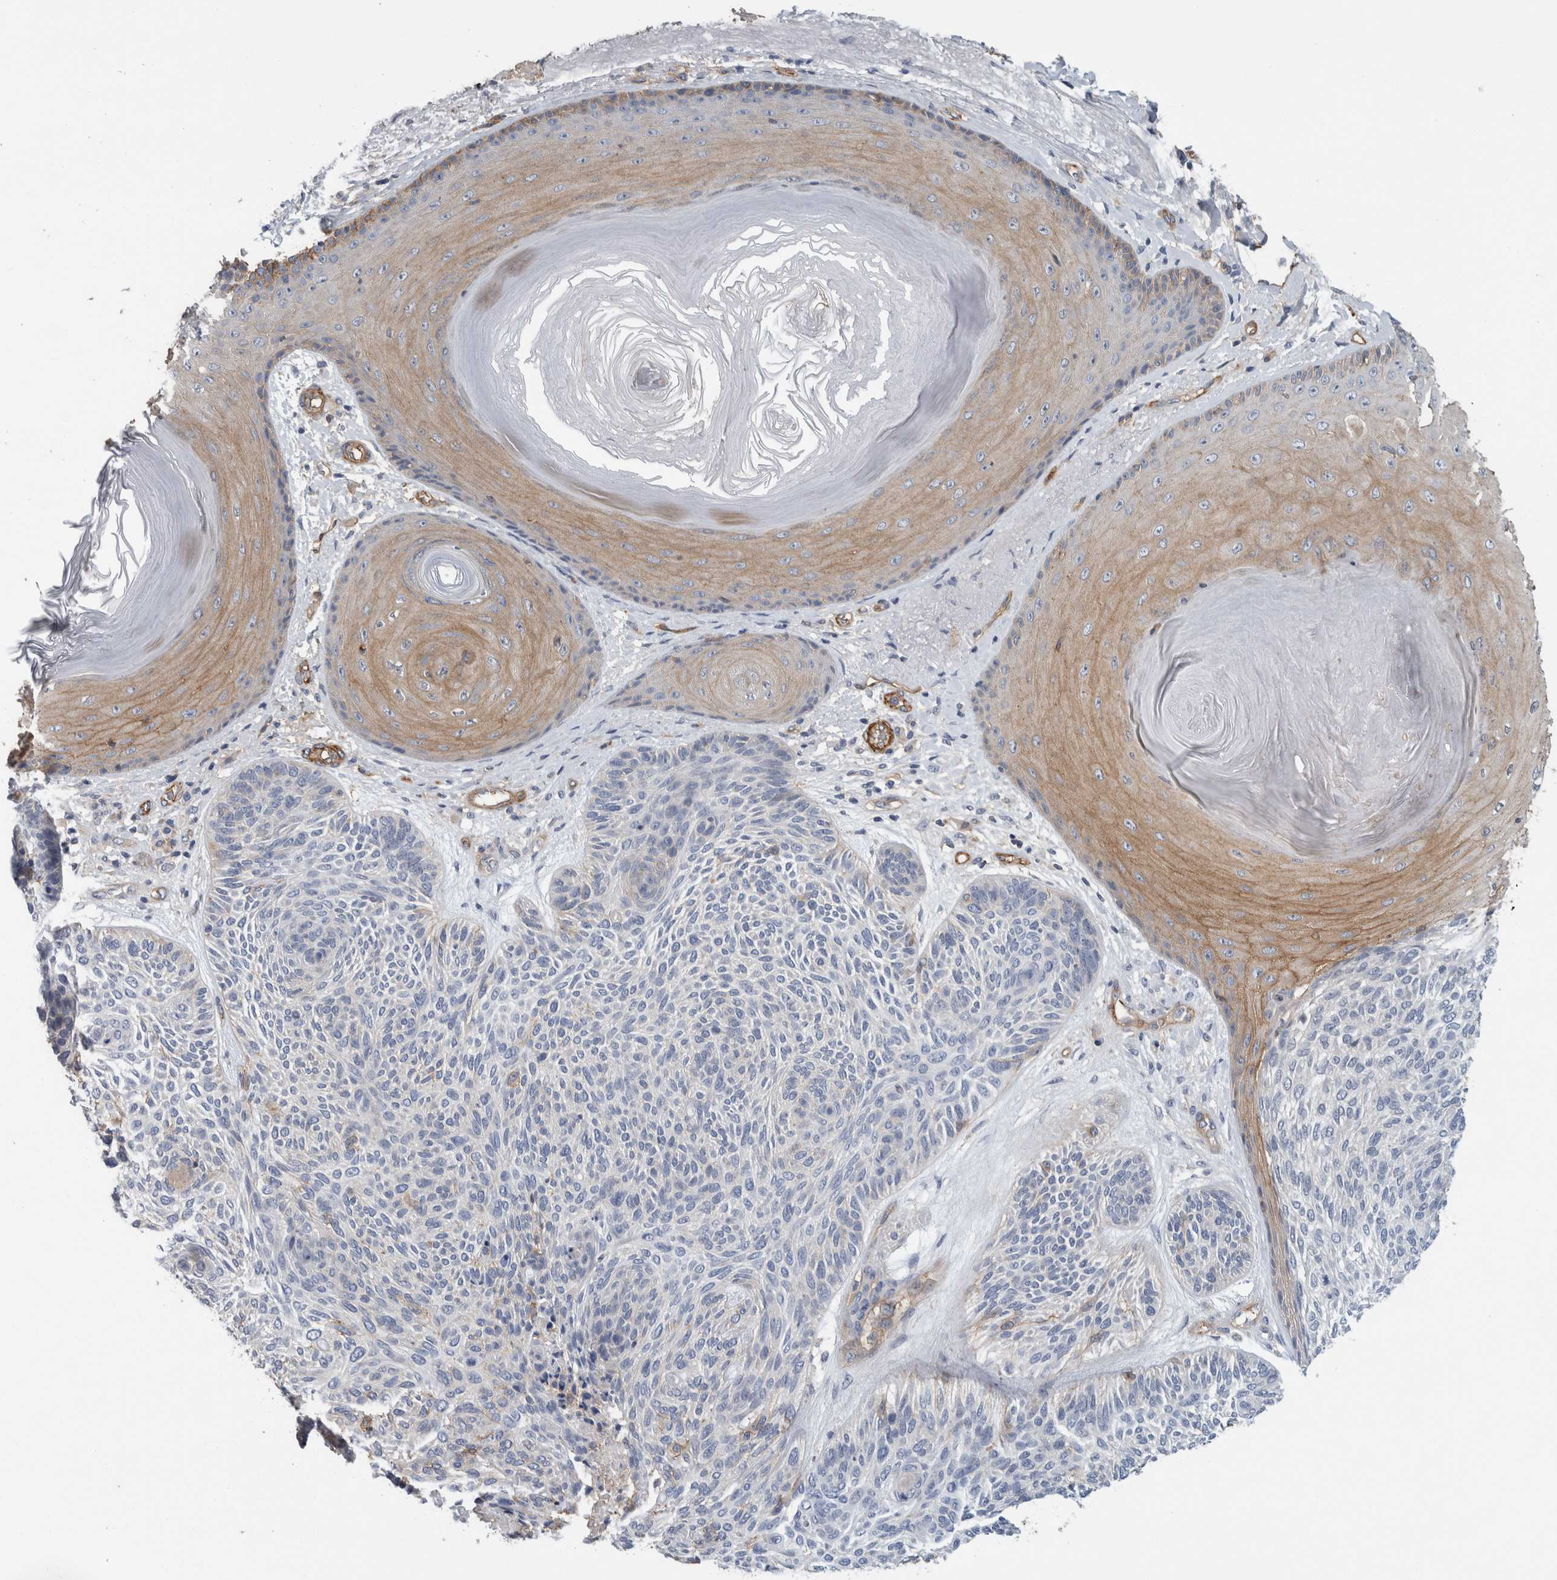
{"staining": {"intensity": "negative", "quantity": "none", "location": "none"}, "tissue": "skin cancer", "cell_type": "Tumor cells", "image_type": "cancer", "snomed": [{"axis": "morphology", "description": "Basal cell carcinoma"}, {"axis": "topography", "description": "Skin"}], "caption": "Human skin cancer stained for a protein using immunohistochemistry (IHC) exhibits no expression in tumor cells.", "gene": "CD59", "patient": {"sex": "male", "age": 55}}